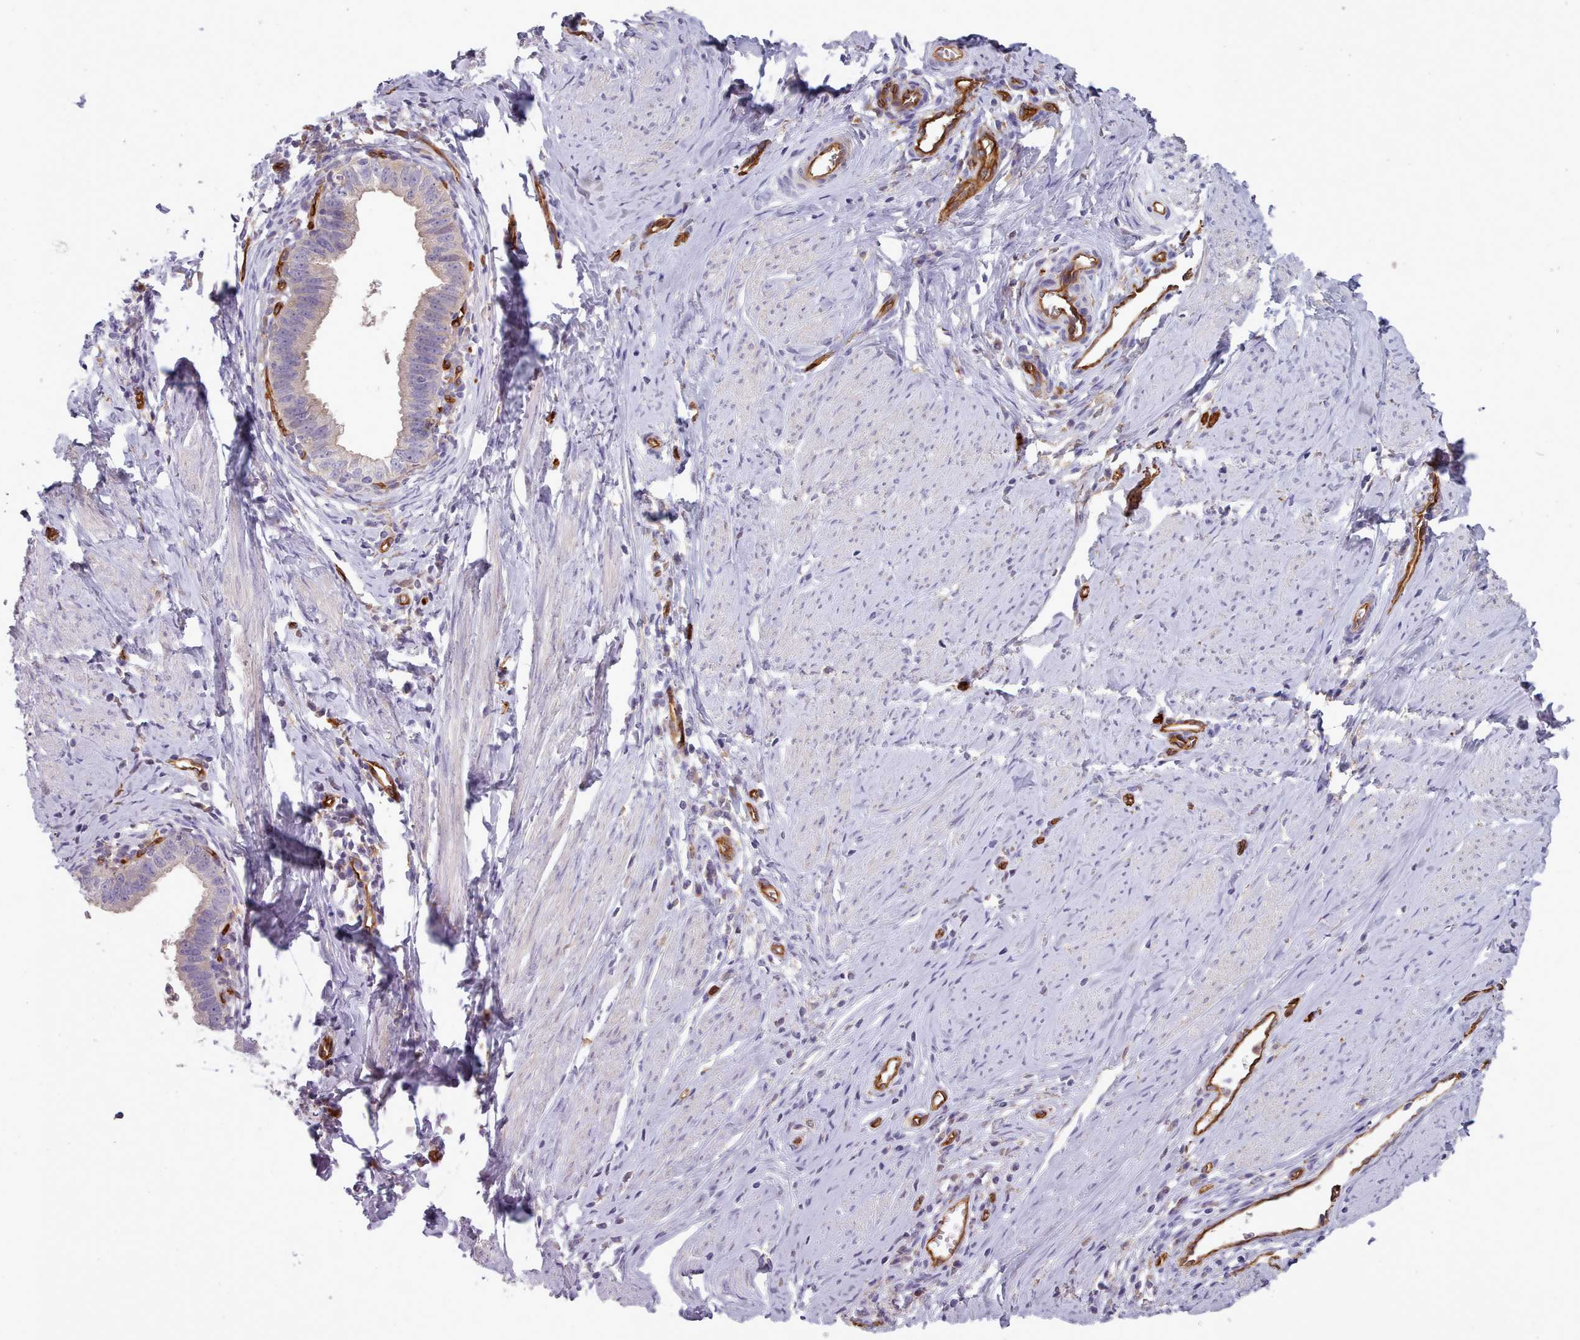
{"staining": {"intensity": "negative", "quantity": "none", "location": "none"}, "tissue": "cervical cancer", "cell_type": "Tumor cells", "image_type": "cancer", "snomed": [{"axis": "morphology", "description": "Adenocarcinoma, NOS"}, {"axis": "topography", "description": "Cervix"}], "caption": "DAB immunohistochemical staining of human cervical cancer exhibits no significant positivity in tumor cells. (Brightfield microscopy of DAB (3,3'-diaminobenzidine) immunohistochemistry (IHC) at high magnification).", "gene": "CD300LF", "patient": {"sex": "female", "age": 36}}